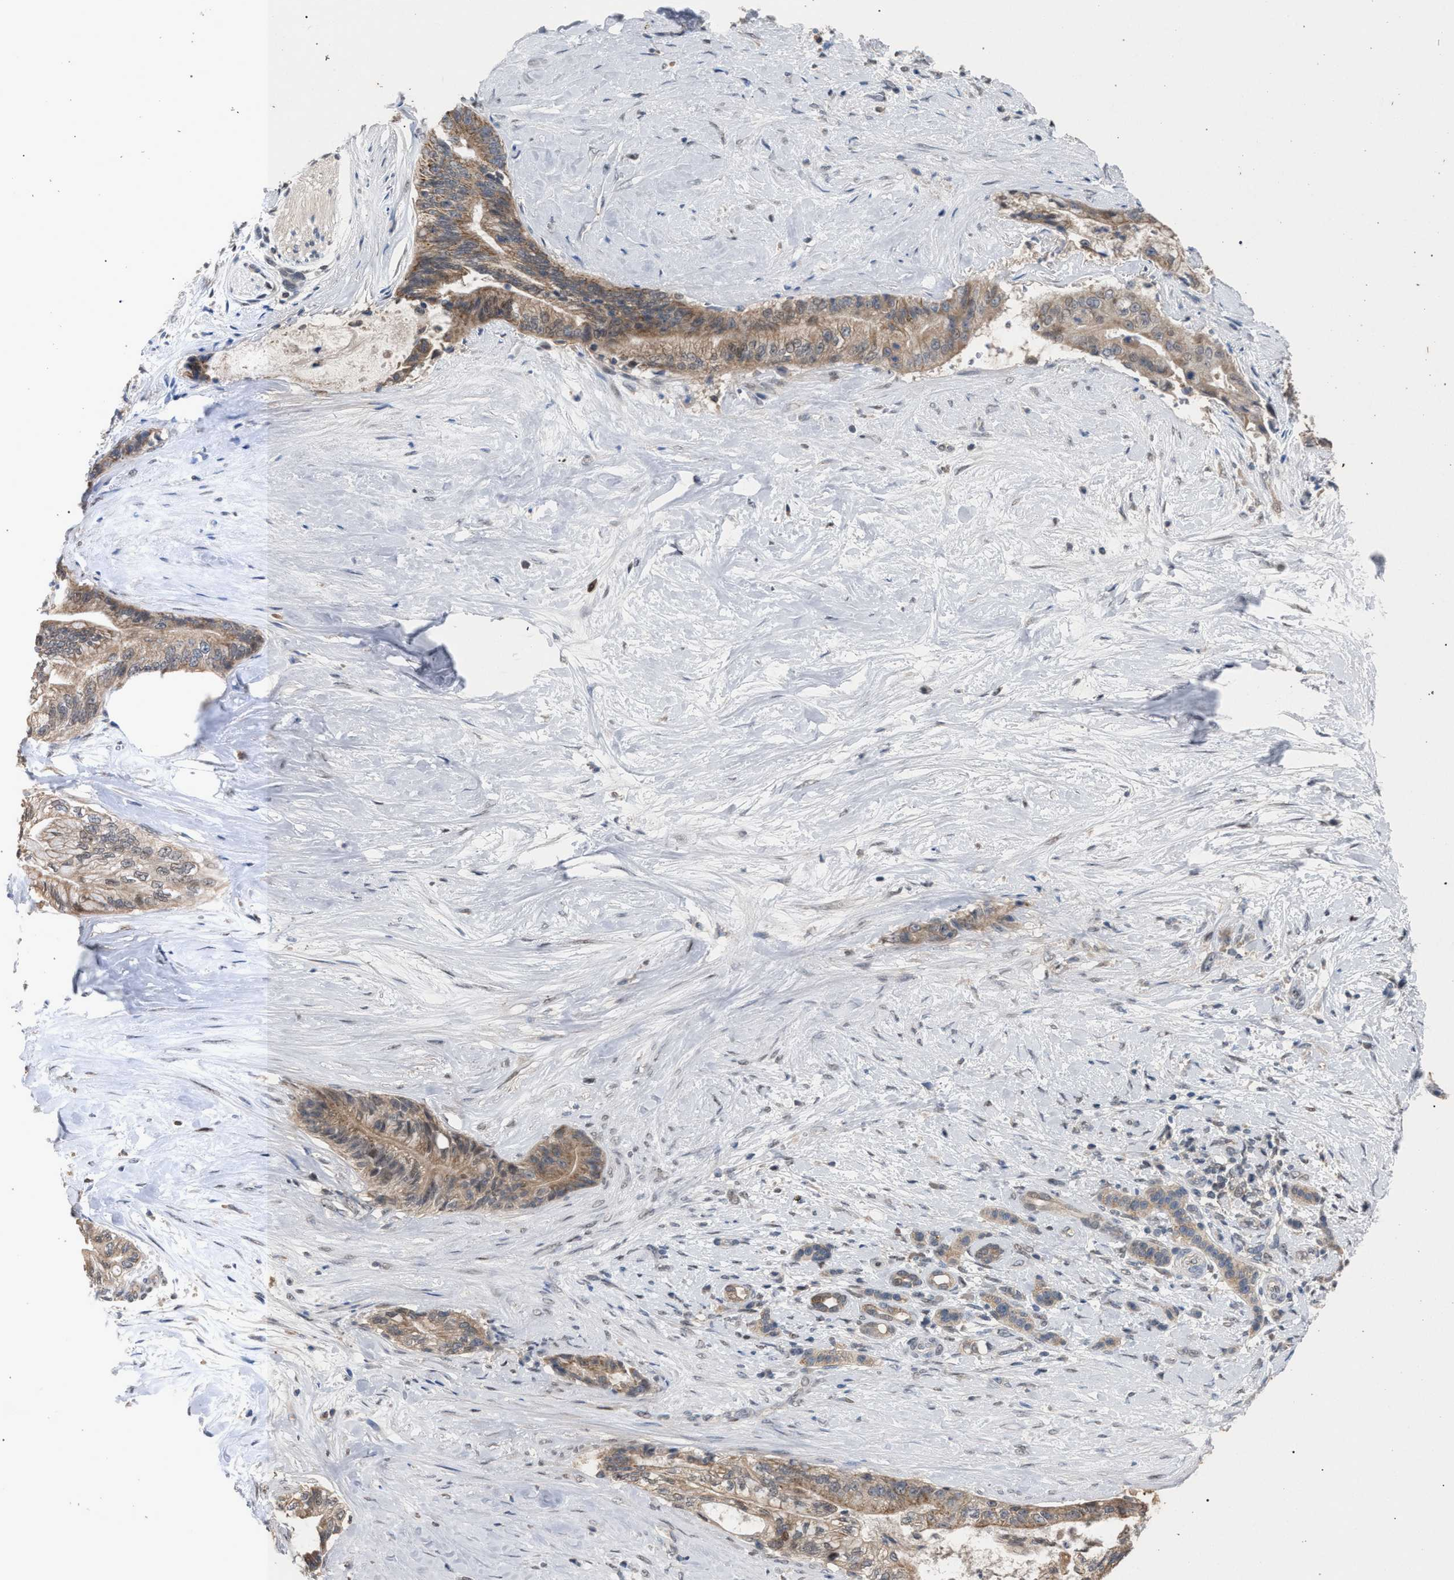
{"staining": {"intensity": "moderate", "quantity": ">75%", "location": "cytoplasmic/membranous"}, "tissue": "pancreatic cancer", "cell_type": "Tumor cells", "image_type": "cancer", "snomed": [{"axis": "morphology", "description": "Adenocarcinoma, NOS"}, {"axis": "topography", "description": "Pancreas"}], "caption": "IHC photomicrograph of neoplastic tissue: pancreatic cancer stained using immunohistochemistry exhibits medium levels of moderate protein expression localized specifically in the cytoplasmic/membranous of tumor cells, appearing as a cytoplasmic/membranous brown color.", "gene": "TECPR1", "patient": {"sex": "male", "age": 59}}